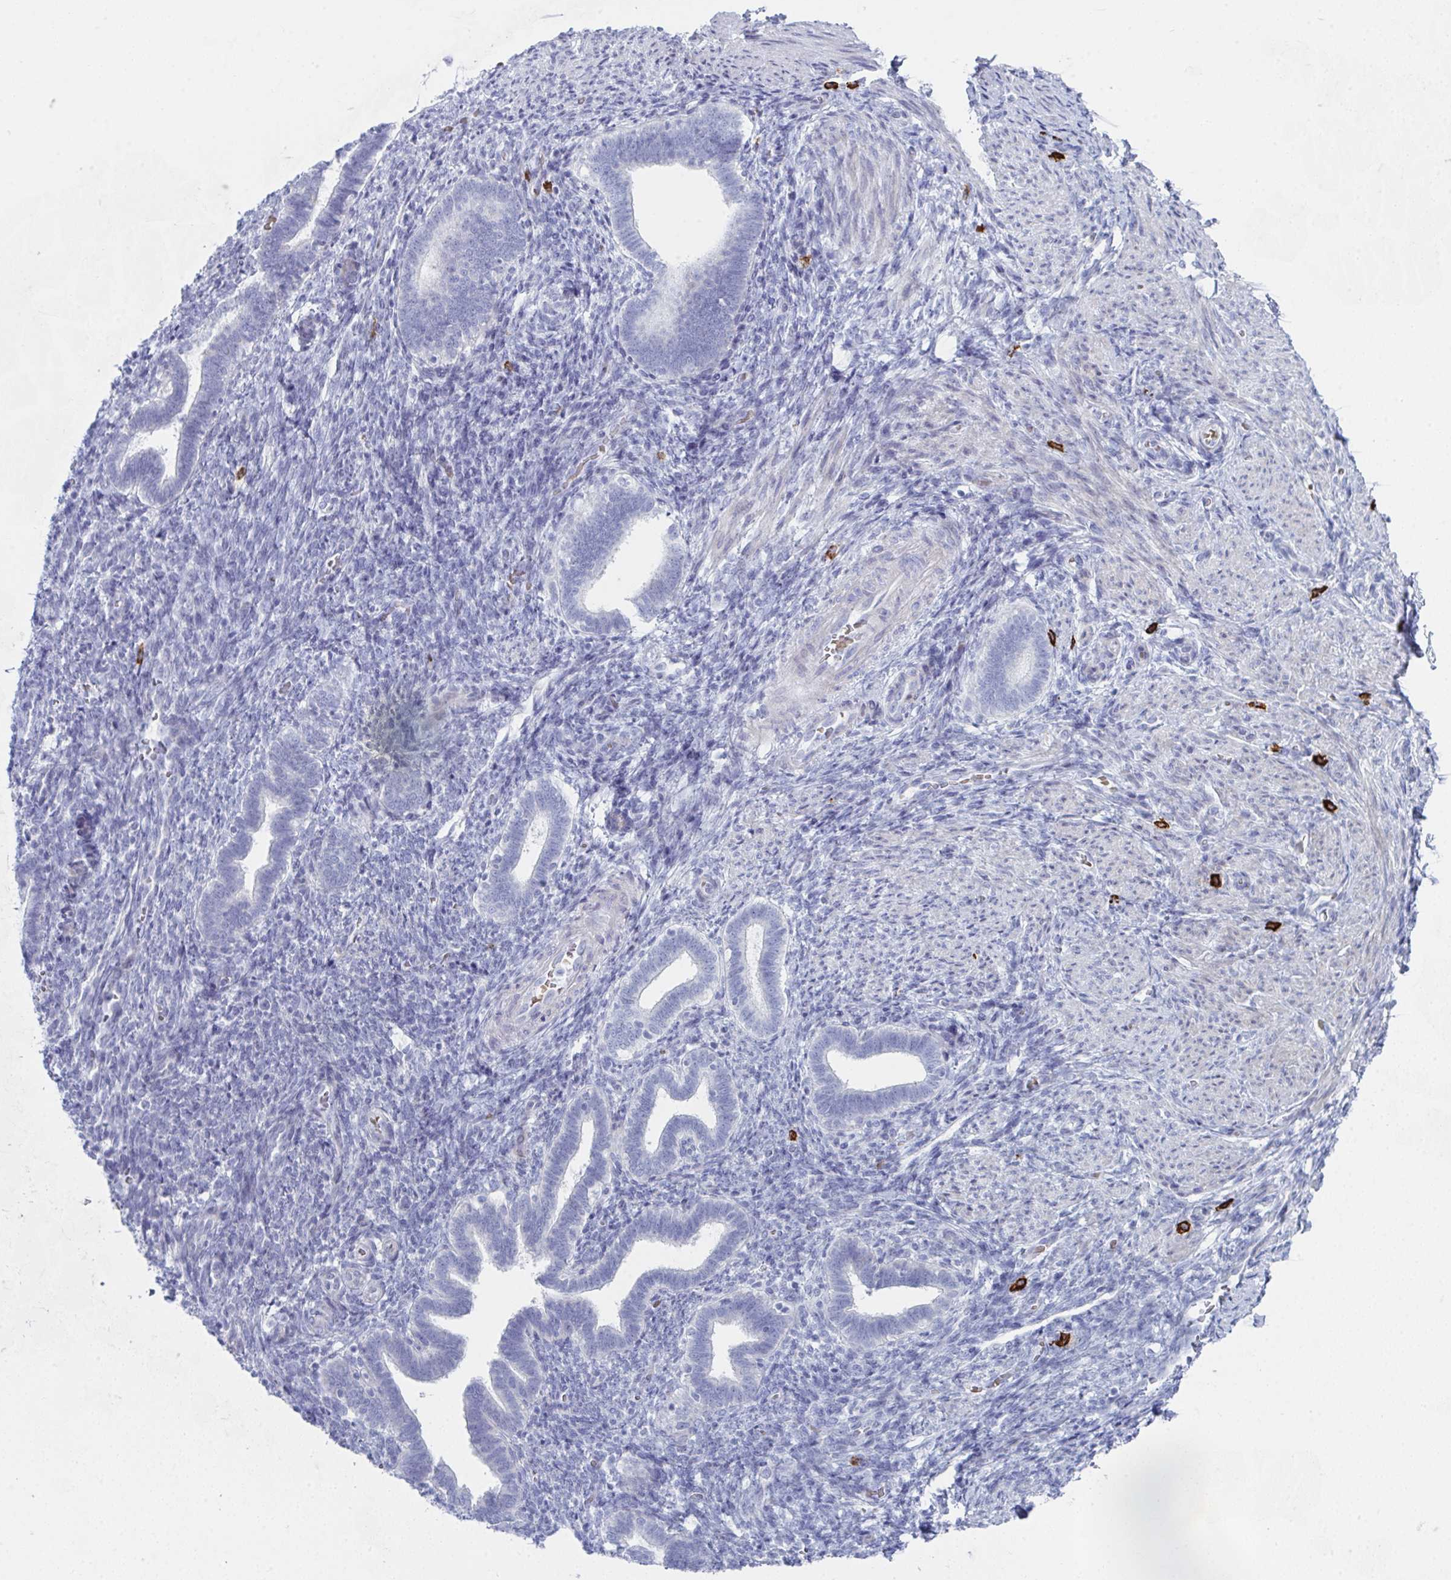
{"staining": {"intensity": "negative", "quantity": "none", "location": "none"}, "tissue": "endometrium", "cell_type": "Cells in endometrial stroma", "image_type": "normal", "snomed": [{"axis": "morphology", "description": "Normal tissue, NOS"}, {"axis": "topography", "description": "Endometrium"}], "caption": "An IHC micrograph of benign endometrium is shown. There is no staining in cells in endometrial stroma of endometrium.", "gene": "ZNF684", "patient": {"sex": "female", "age": 34}}